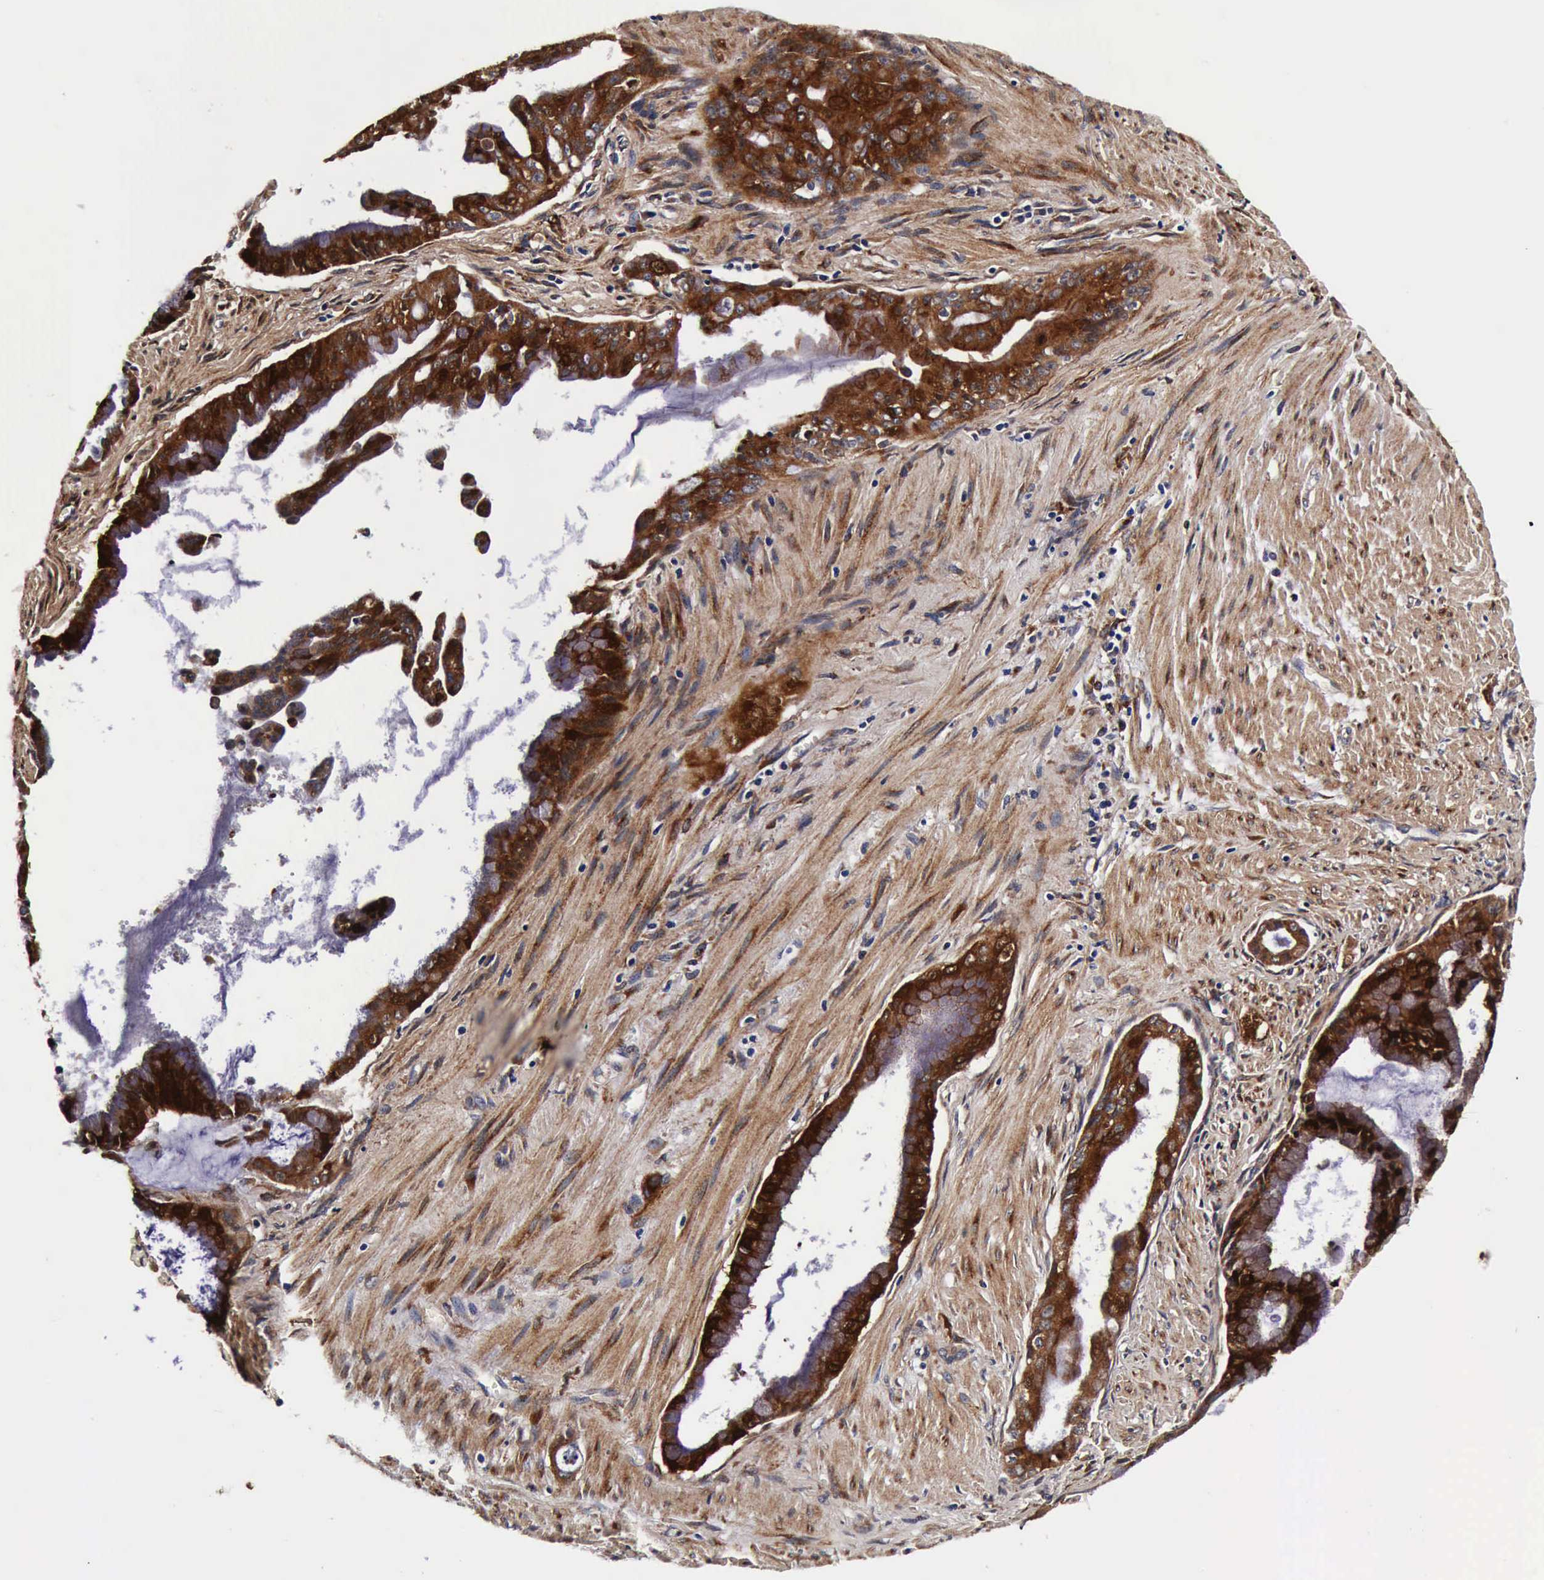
{"staining": {"intensity": "strong", "quantity": ">75%", "location": "cytoplasmic/membranous"}, "tissue": "pancreatic cancer", "cell_type": "Tumor cells", "image_type": "cancer", "snomed": [{"axis": "morphology", "description": "Adenocarcinoma, NOS"}, {"axis": "topography", "description": "Pancreas"}], "caption": "IHC micrograph of neoplastic tissue: human pancreatic cancer (adenocarcinoma) stained using immunohistochemistry demonstrates high levels of strong protein expression localized specifically in the cytoplasmic/membranous of tumor cells, appearing as a cytoplasmic/membranous brown color.", "gene": "CST3", "patient": {"sex": "male", "age": 59}}